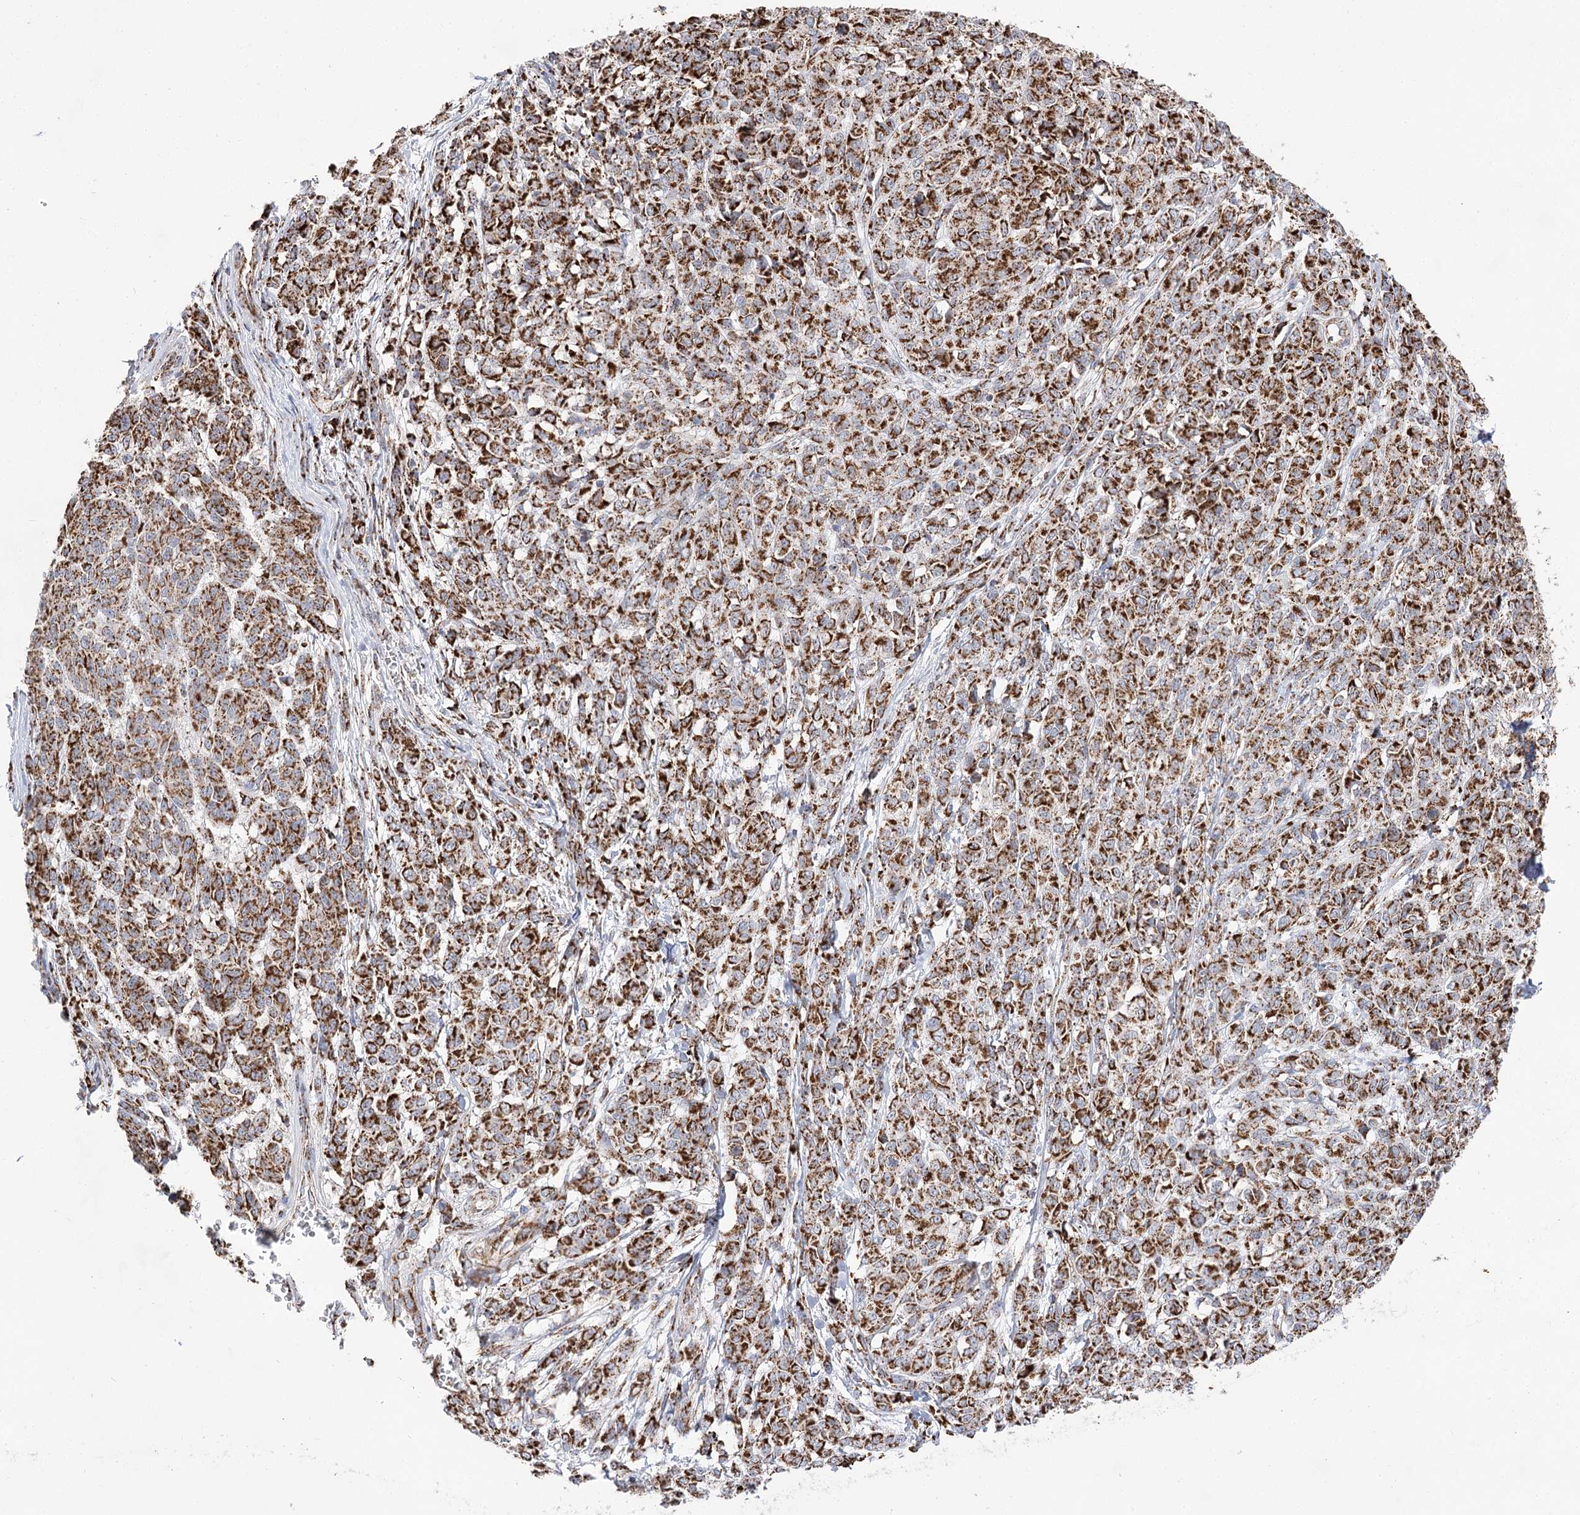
{"staining": {"intensity": "strong", "quantity": ">75%", "location": "cytoplasmic/membranous"}, "tissue": "melanoma", "cell_type": "Tumor cells", "image_type": "cancer", "snomed": [{"axis": "morphology", "description": "Malignant melanoma, NOS"}, {"axis": "topography", "description": "Skin"}], "caption": "Strong cytoplasmic/membranous staining is appreciated in about >75% of tumor cells in melanoma.", "gene": "NADK2", "patient": {"sex": "male", "age": 49}}